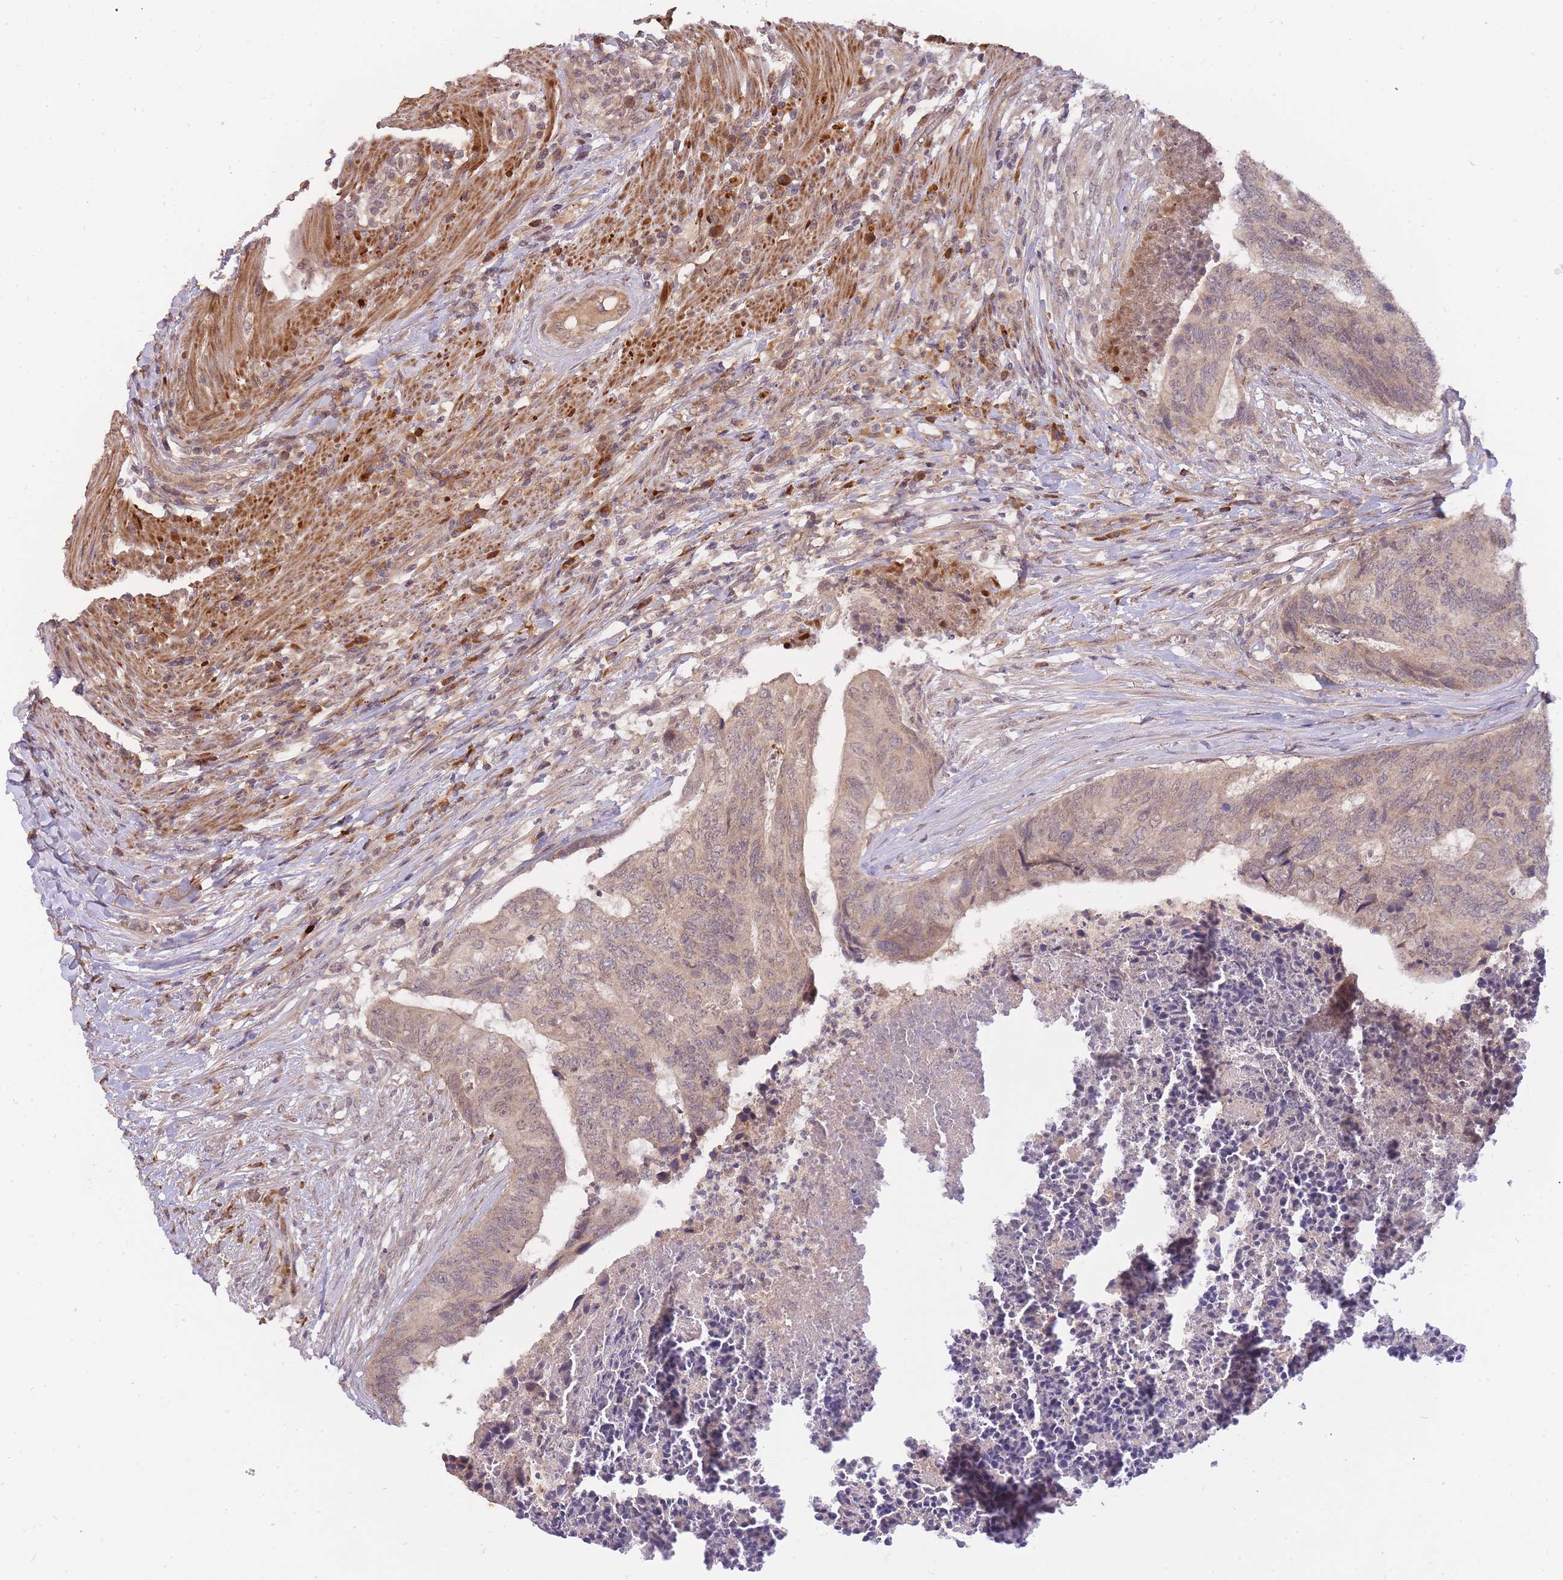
{"staining": {"intensity": "moderate", "quantity": ">75%", "location": "cytoplasmic/membranous"}, "tissue": "colorectal cancer", "cell_type": "Tumor cells", "image_type": "cancer", "snomed": [{"axis": "morphology", "description": "Adenocarcinoma, NOS"}, {"axis": "topography", "description": "Colon"}], "caption": "Colorectal cancer (adenocarcinoma) stained for a protein (brown) shows moderate cytoplasmic/membranous positive staining in about >75% of tumor cells.", "gene": "SMC6", "patient": {"sex": "female", "age": 67}}